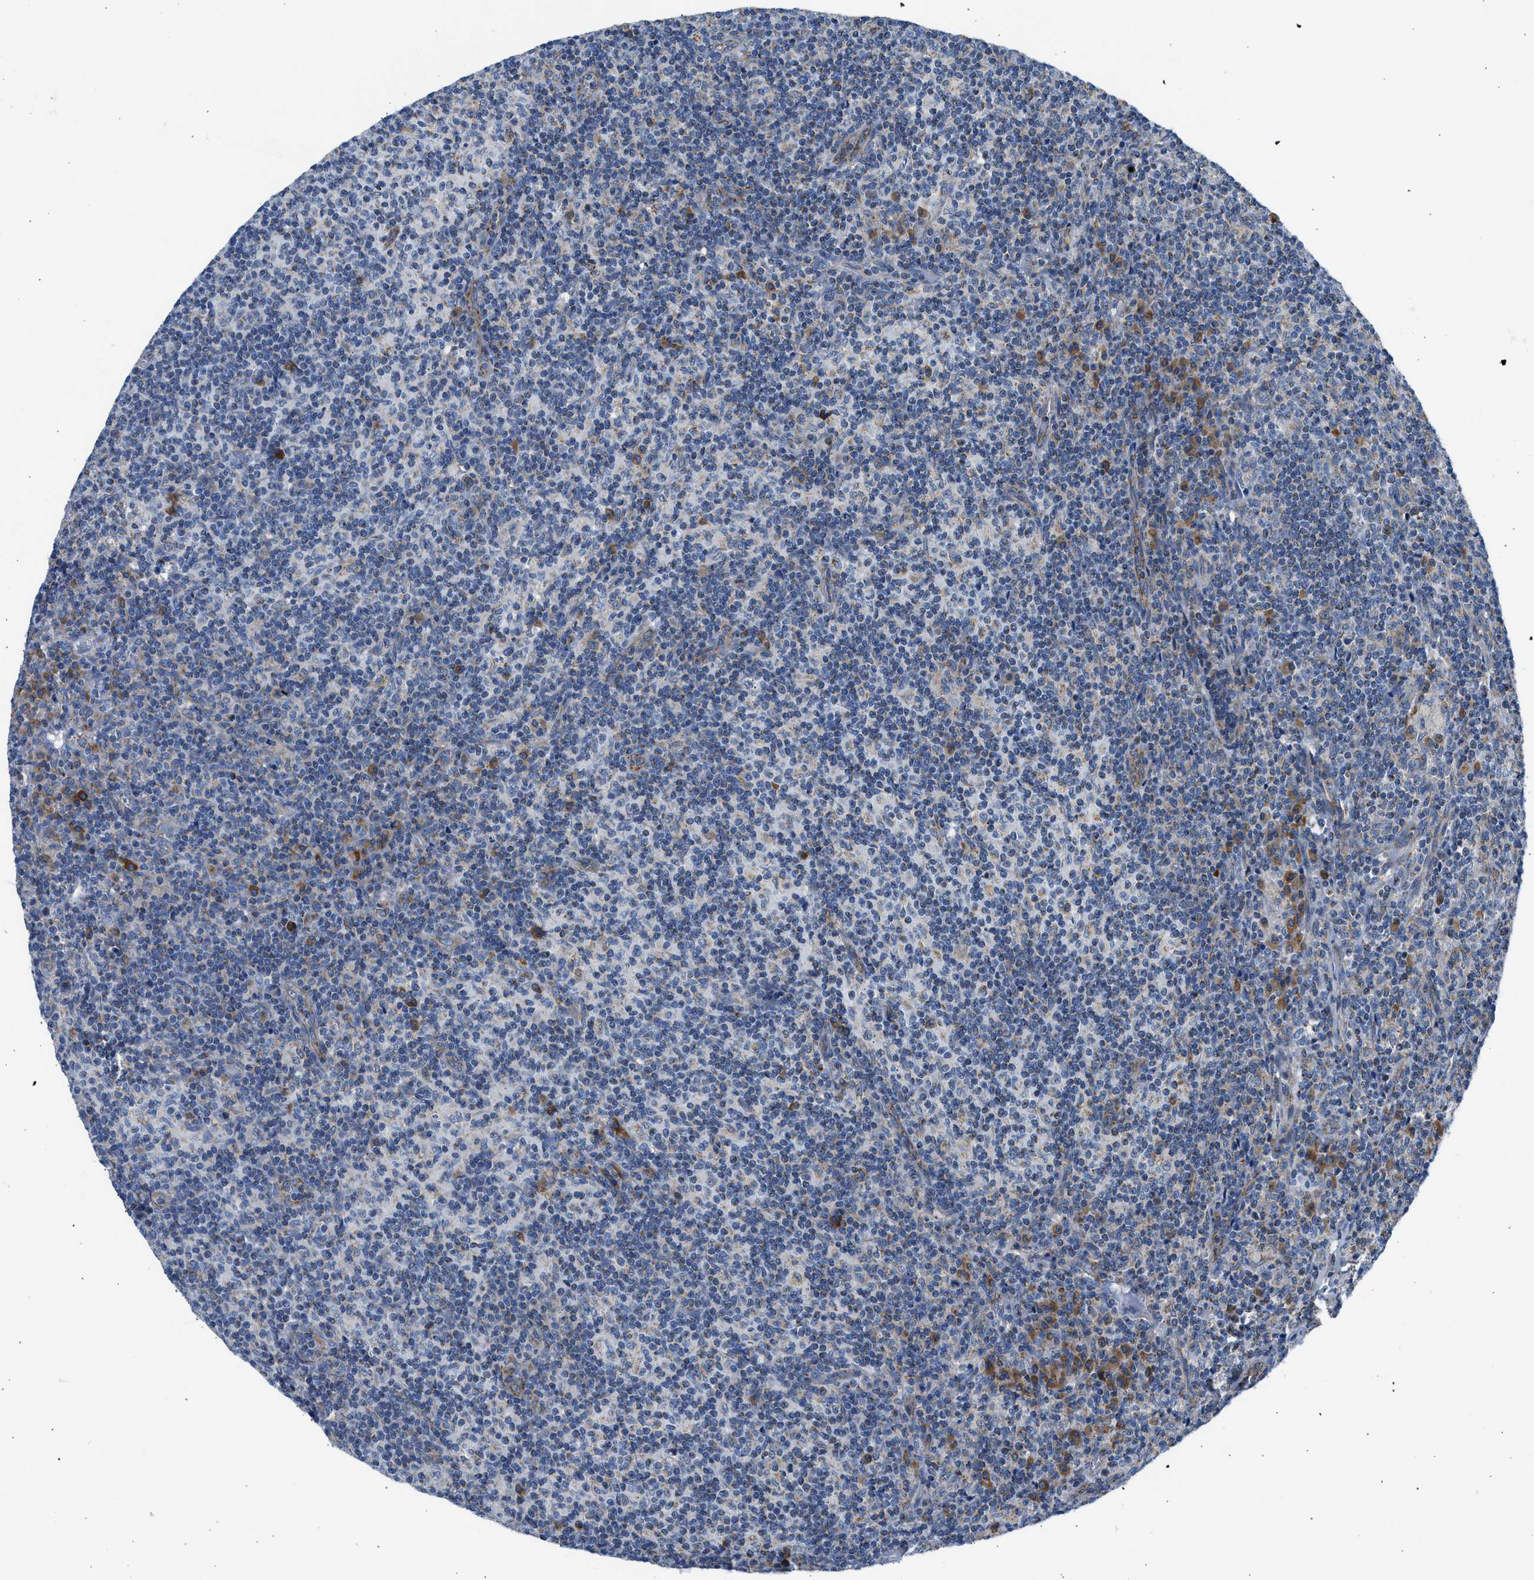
{"staining": {"intensity": "weak", "quantity": "<25%", "location": "cytoplasmic/membranous"}, "tissue": "lymph node", "cell_type": "Germinal center cells", "image_type": "normal", "snomed": [{"axis": "morphology", "description": "Normal tissue, NOS"}, {"axis": "morphology", "description": "Inflammation, NOS"}, {"axis": "topography", "description": "Lymph node"}], "caption": "Immunohistochemistry micrograph of benign lymph node: lymph node stained with DAB shows no significant protein positivity in germinal center cells.", "gene": "CAMKK2", "patient": {"sex": "male", "age": 55}}